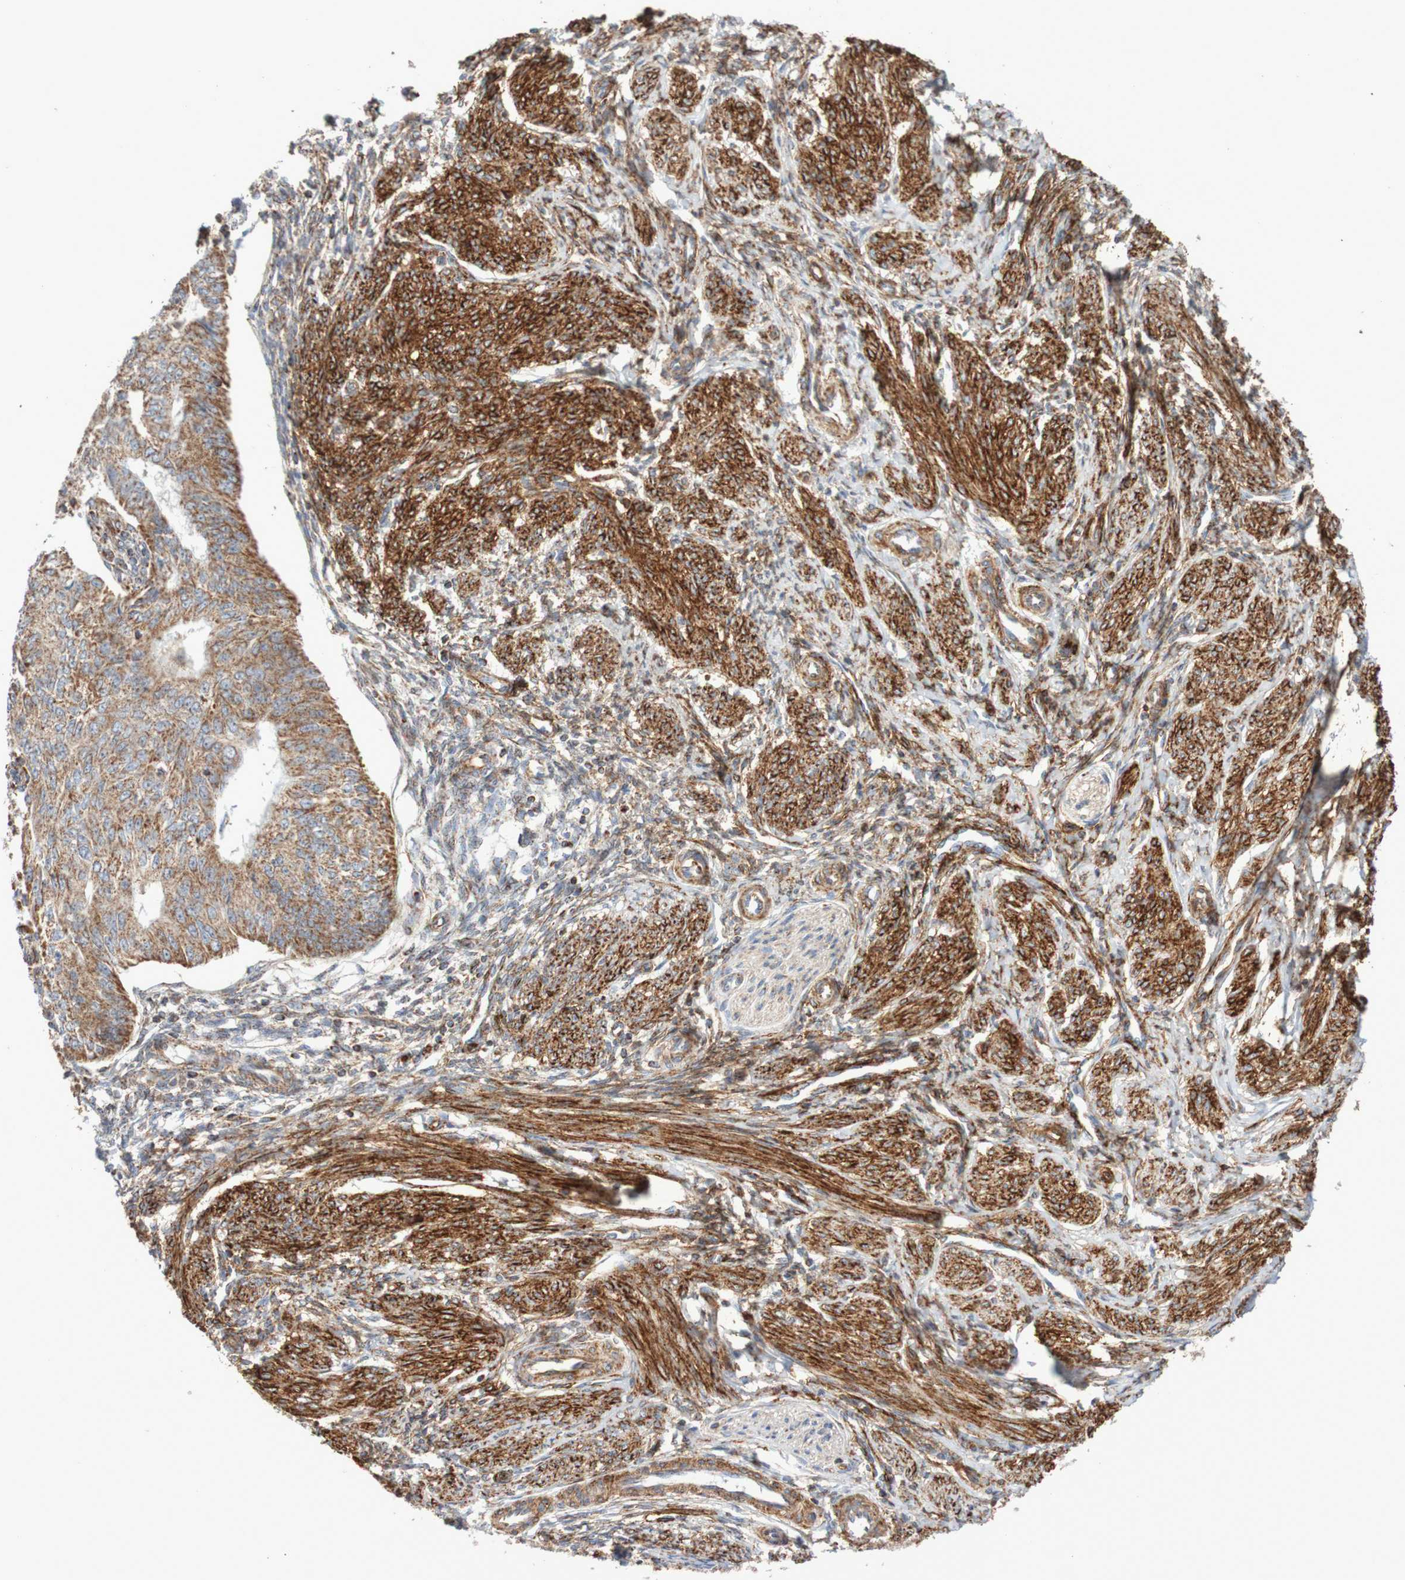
{"staining": {"intensity": "moderate", "quantity": ">75%", "location": "cytoplasmic/membranous"}, "tissue": "endometrial cancer", "cell_type": "Tumor cells", "image_type": "cancer", "snomed": [{"axis": "morphology", "description": "Adenocarcinoma, NOS"}, {"axis": "topography", "description": "Endometrium"}], "caption": "A photomicrograph showing moderate cytoplasmic/membranous expression in approximately >75% of tumor cells in endometrial cancer (adenocarcinoma), as visualized by brown immunohistochemical staining.", "gene": "MMEL1", "patient": {"sex": "female", "age": 32}}